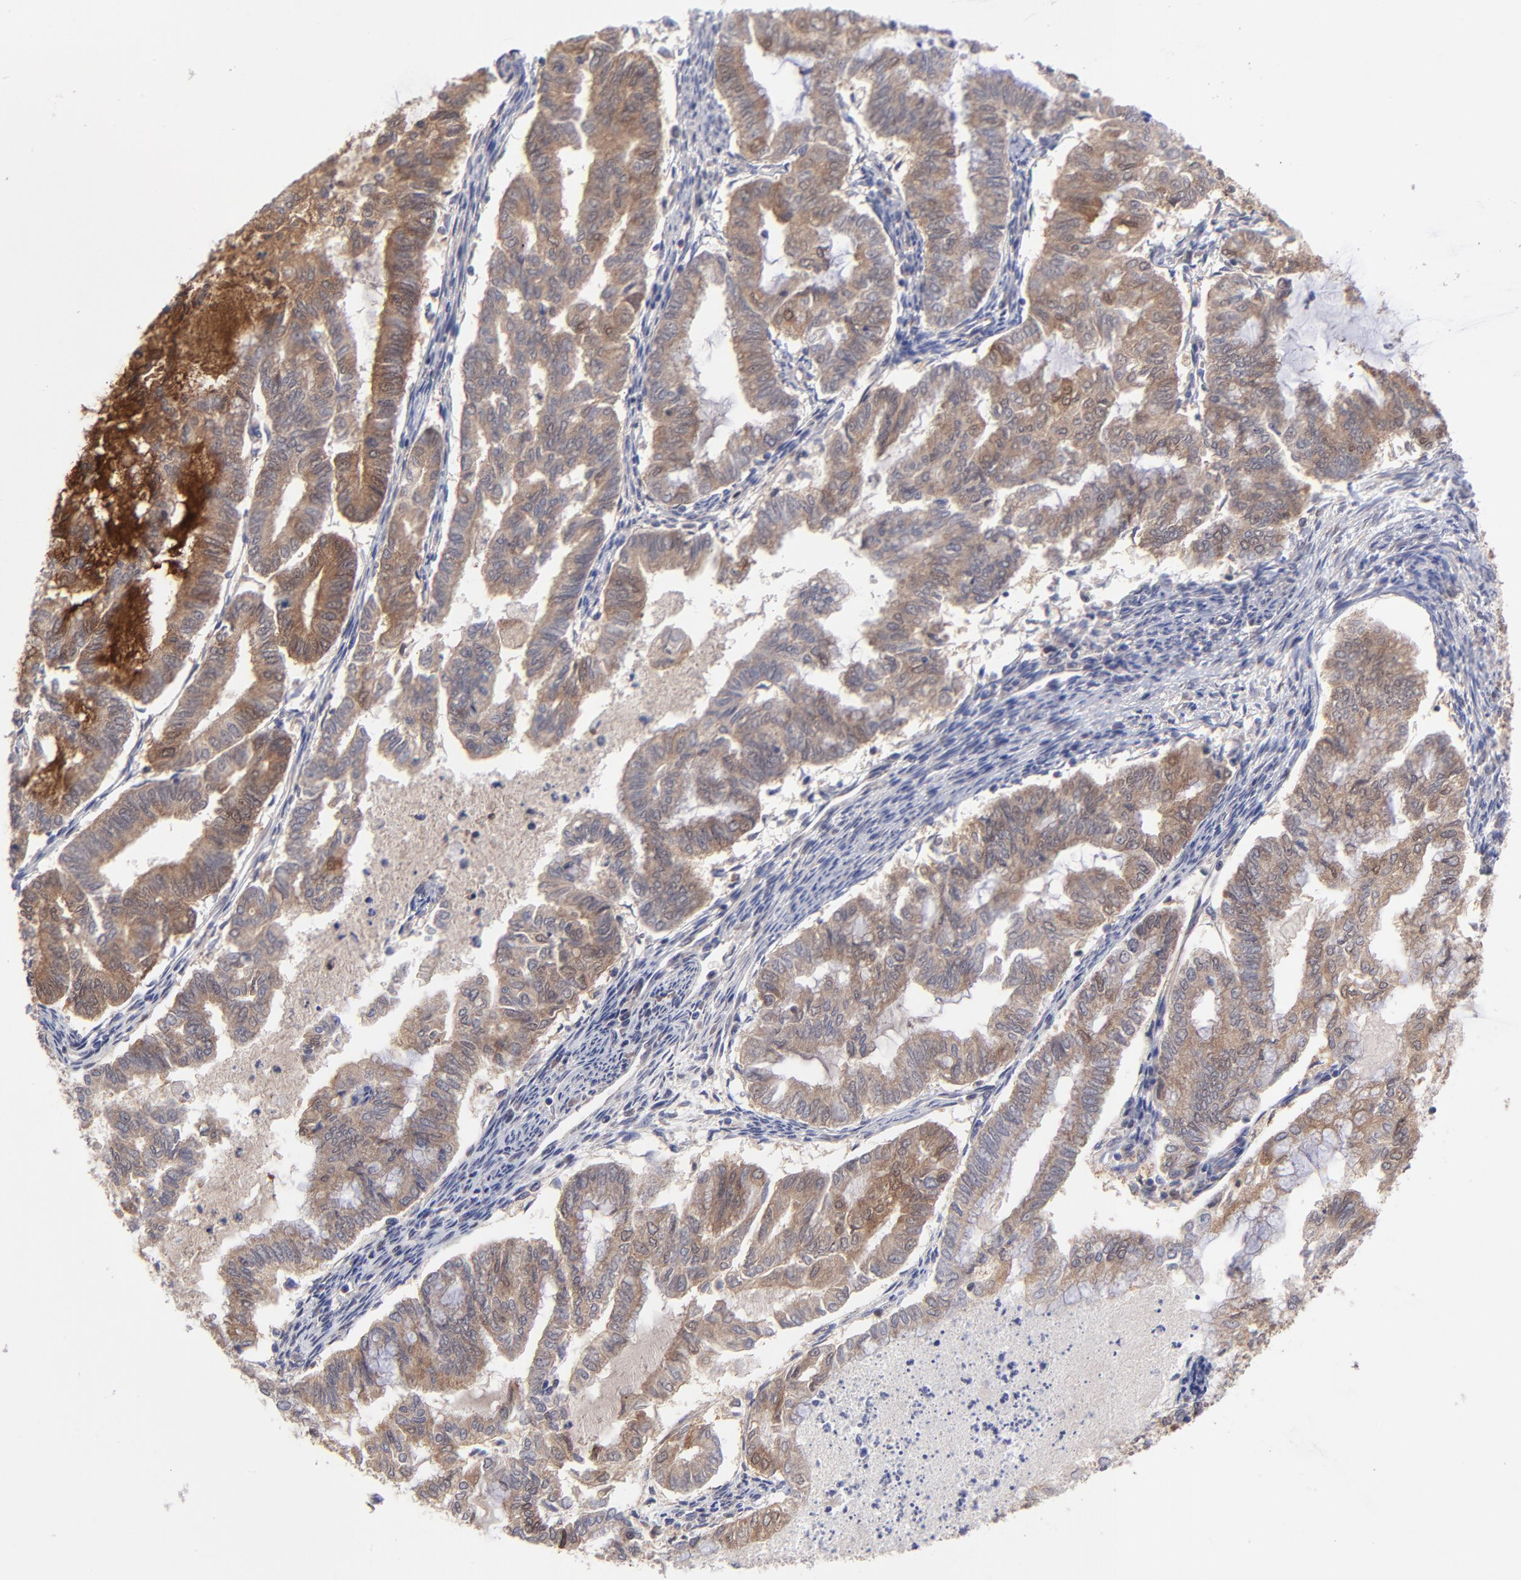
{"staining": {"intensity": "strong", "quantity": "25%-75%", "location": "cytoplasmic/membranous"}, "tissue": "endometrial cancer", "cell_type": "Tumor cells", "image_type": "cancer", "snomed": [{"axis": "morphology", "description": "Adenocarcinoma, NOS"}, {"axis": "topography", "description": "Endometrium"}], "caption": "The image demonstrates a brown stain indicating the presence of a protein in the cytoplasmic/membranous of tumor cells in endometrial cancer.", "gene": "UBE2H", "patient": {"sex": "female", "age": 79}}